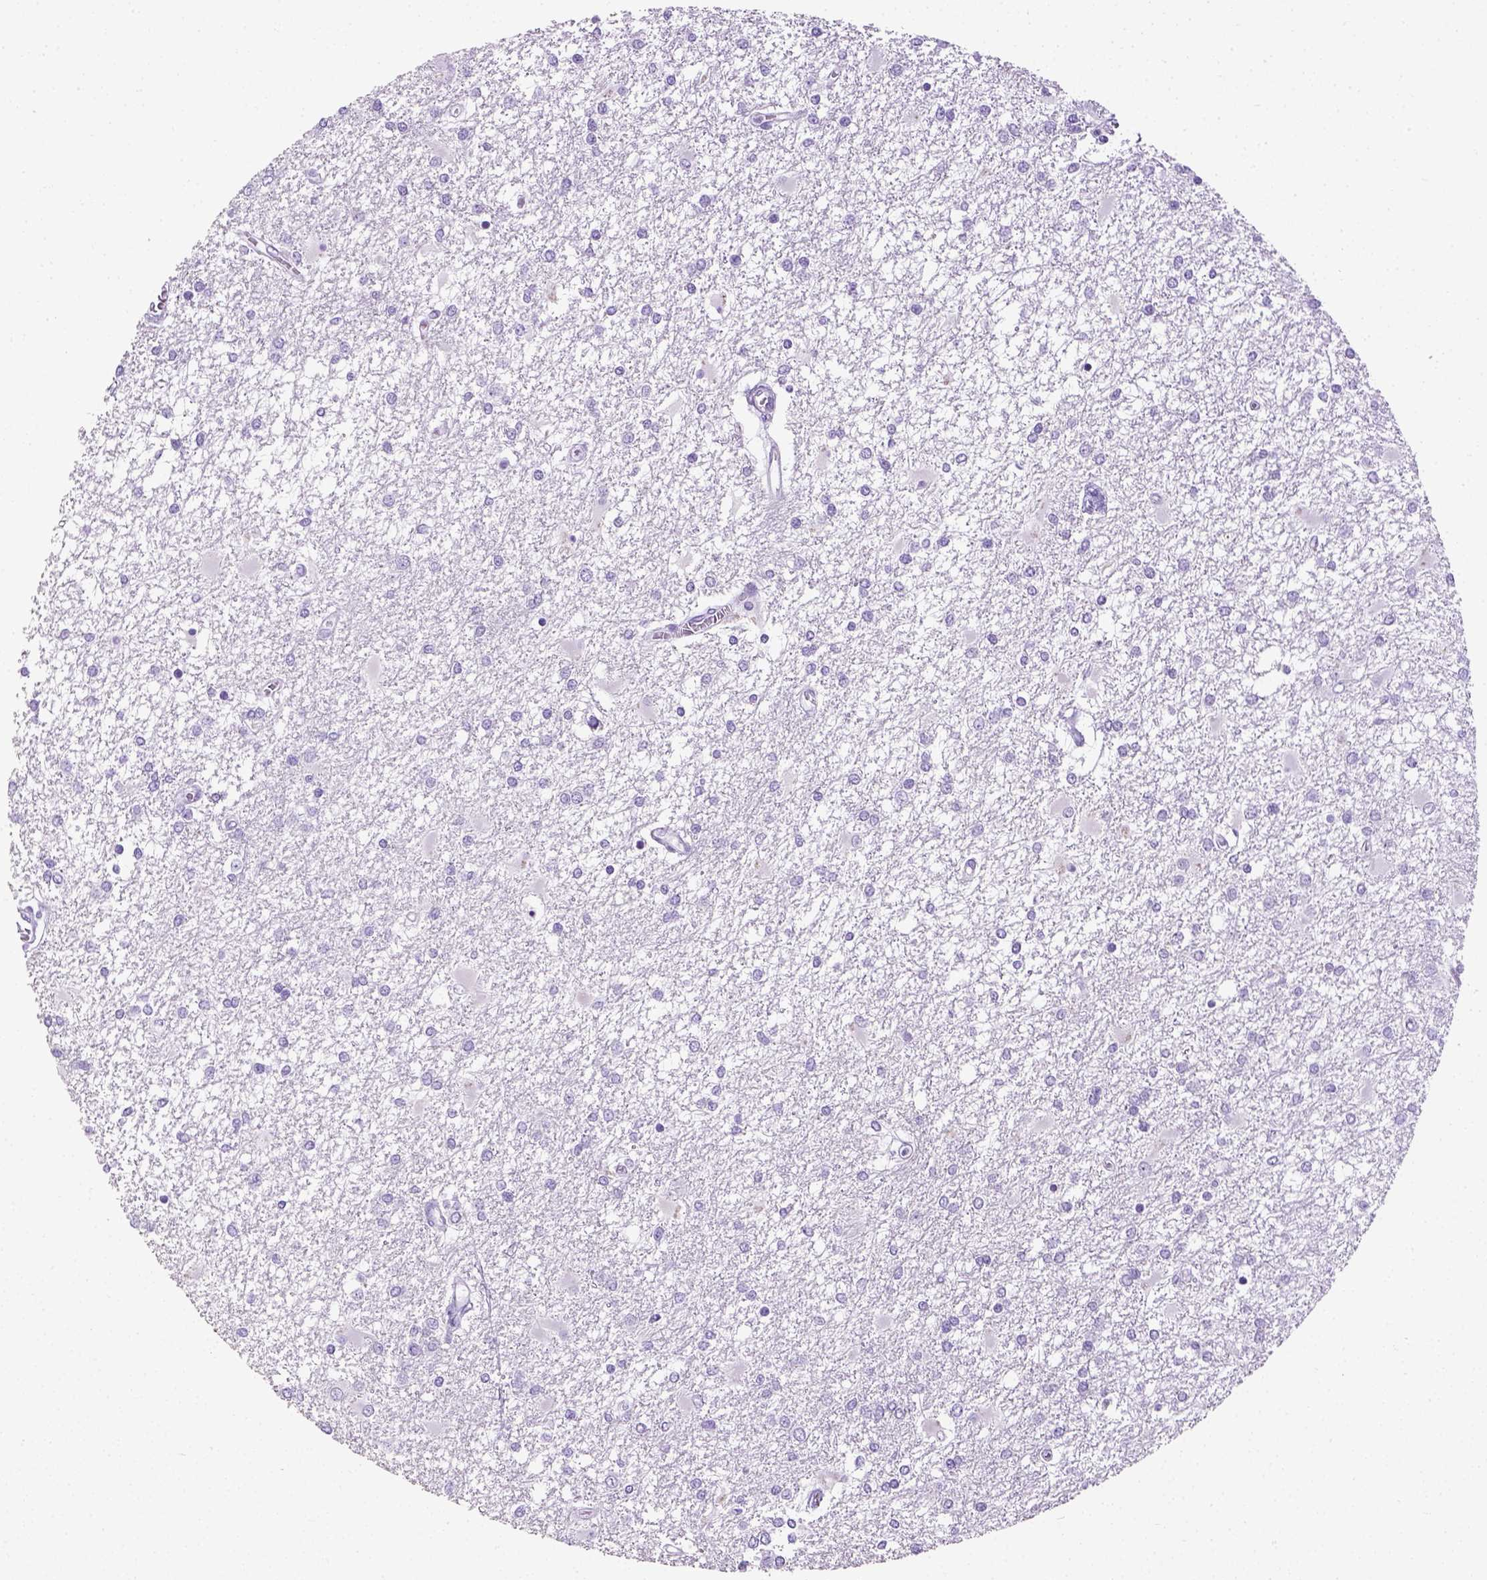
{"staining": {"intensity": "negative", "quantity": "none", "location": "none"}, "tissue": "glioma", "cell_type": "Tumor cells", "image_type": "cancer", "snomed": [{"axis": "morphology", "description": "Glioma, malignant, High grade"}, {"axis": "topography", "description": "Cerebral cortex"}], "caption": "Tumor cells show no significant protein positivity in malignant high-grade glioma.", "gene": "LGSN", "patient": {"sex": "male", "age": 79}}